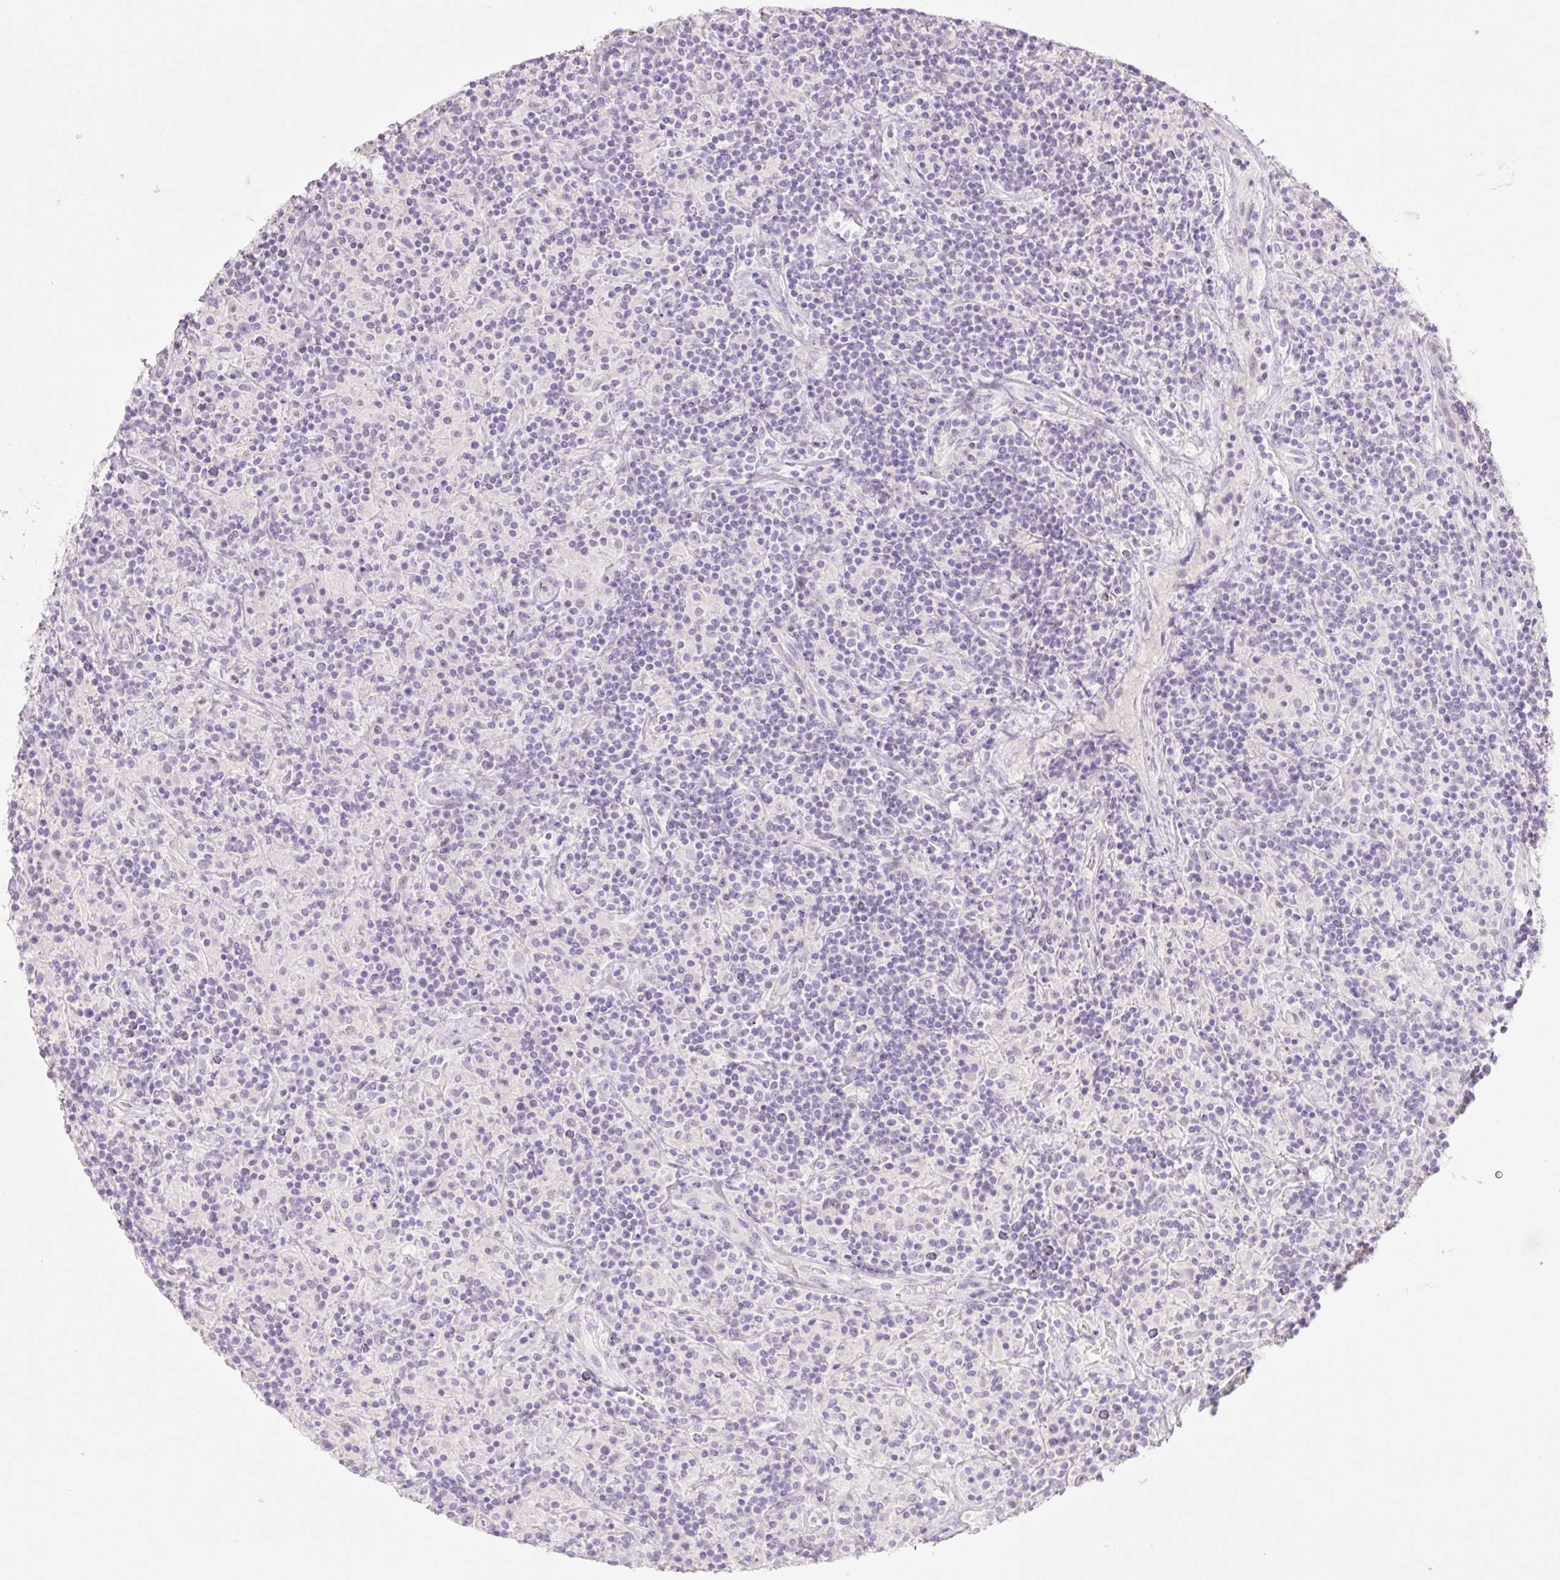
{"staining": {"intensity": "negative", "quantity": "none", "location": "none"}, "tissue": "lymphoma", "cell_type": "Tumor cells", "image_type": "cancer", "snomed": [{"axis": "morphology", "description": "Hodgkin's disease, NOS"}, {"axis": "topography", "description": "Lymph node"}], "caption": "Tumor cells show no significant positivity in Hodgkin's disease.", "gene": "PRM1", "patient": {"sex": "male", "age": 70}}